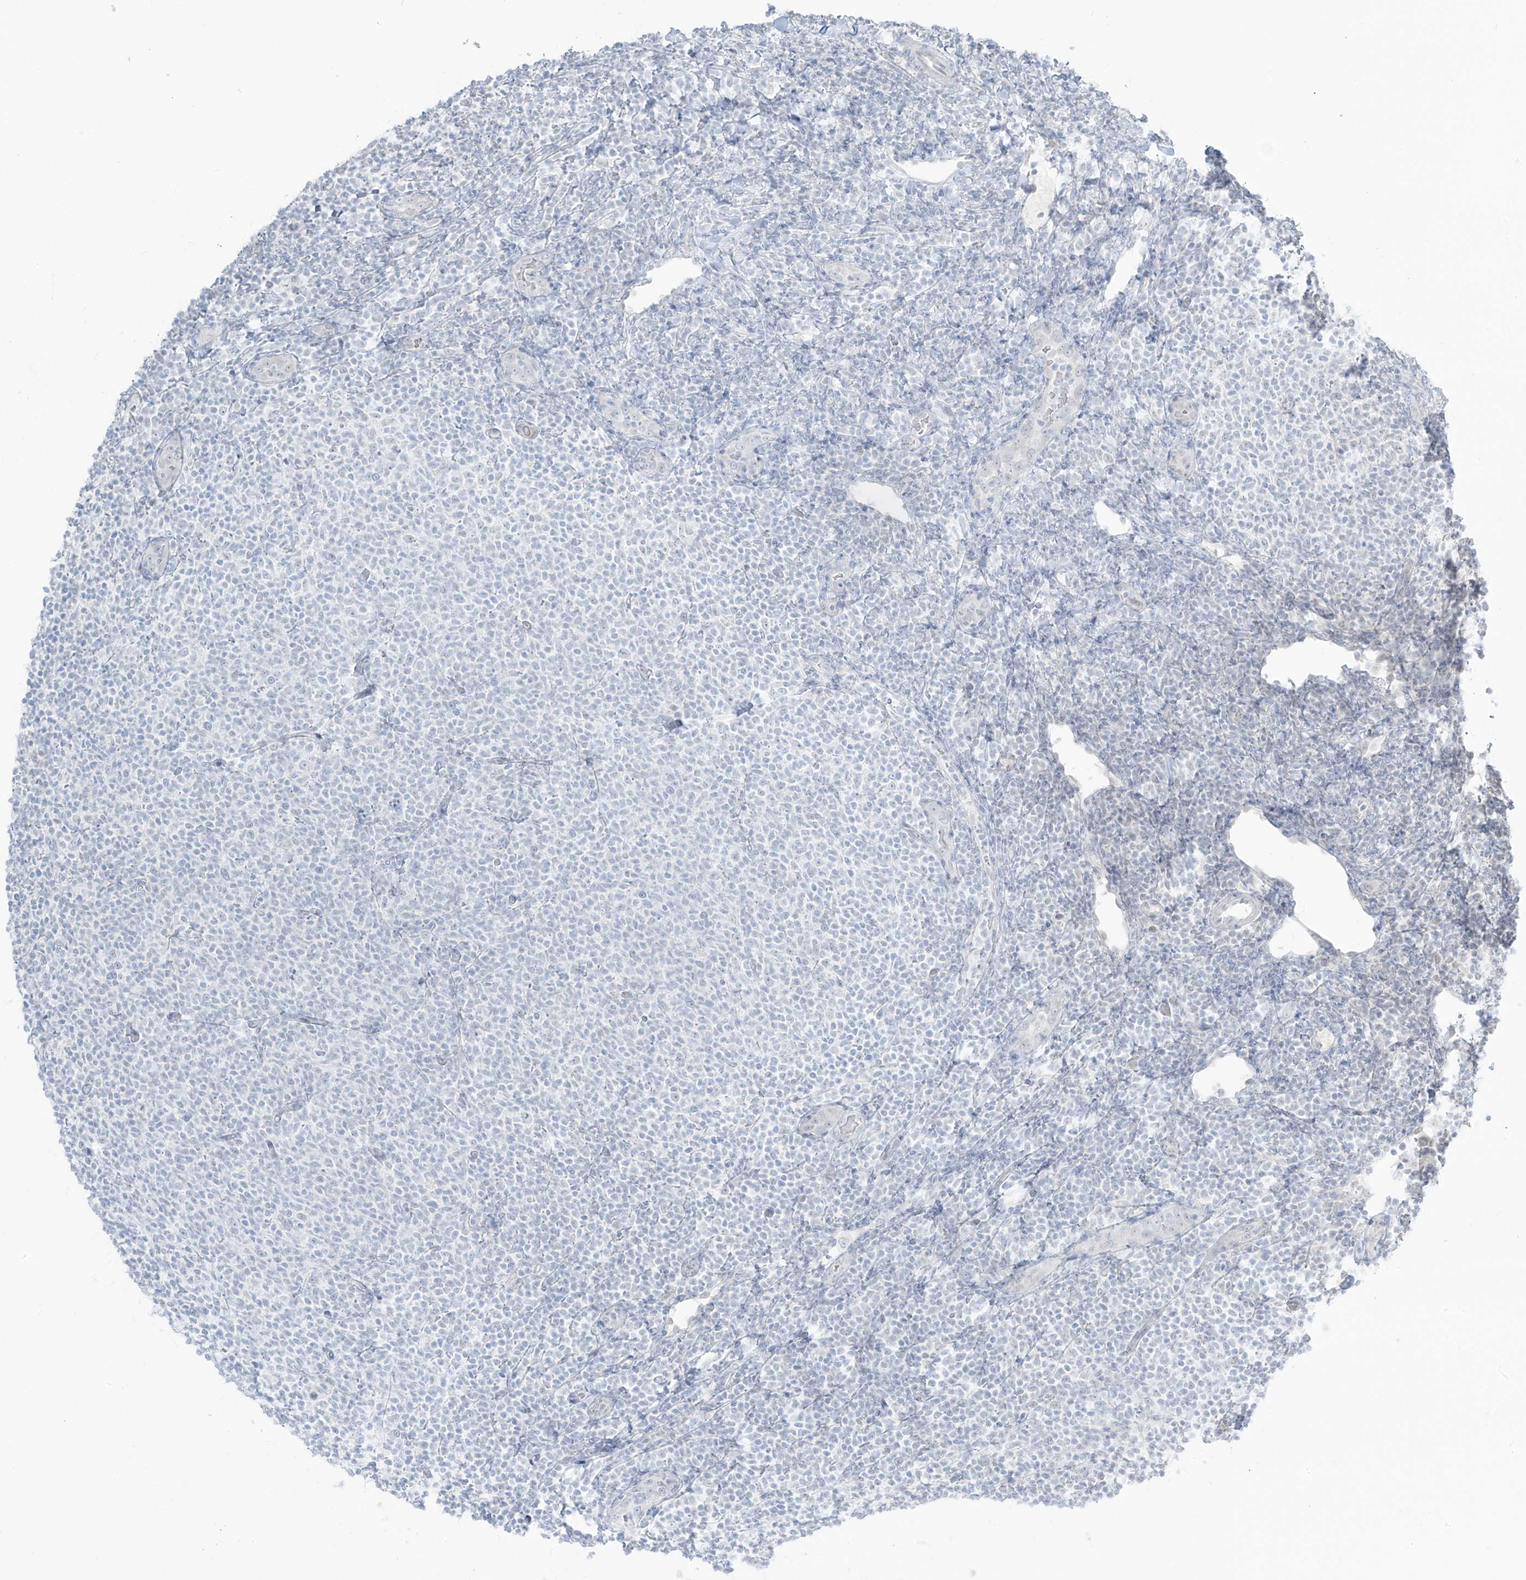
{"staining": {"intensity": "negative", "quantity": "none", "location": "none"}, "tissue": "lymphoma", "cell_type": "Tumor cells", "image_type": "cancer", "snomed": [{"axis": "morphology", "description": "Malignant lymphoma, non-Hodgkin's type, Low grade"}, {"axis": "topography", "description": "Lymph node"}], "caption": "High magnification brightfield microscopy of lymphoma stained with DAB (brown) and counterstained with hematoxylin (blue): tumor cells show no significant expression.", "gene": "PRDM6", "patient": {"sex": "male", "age": 66}}